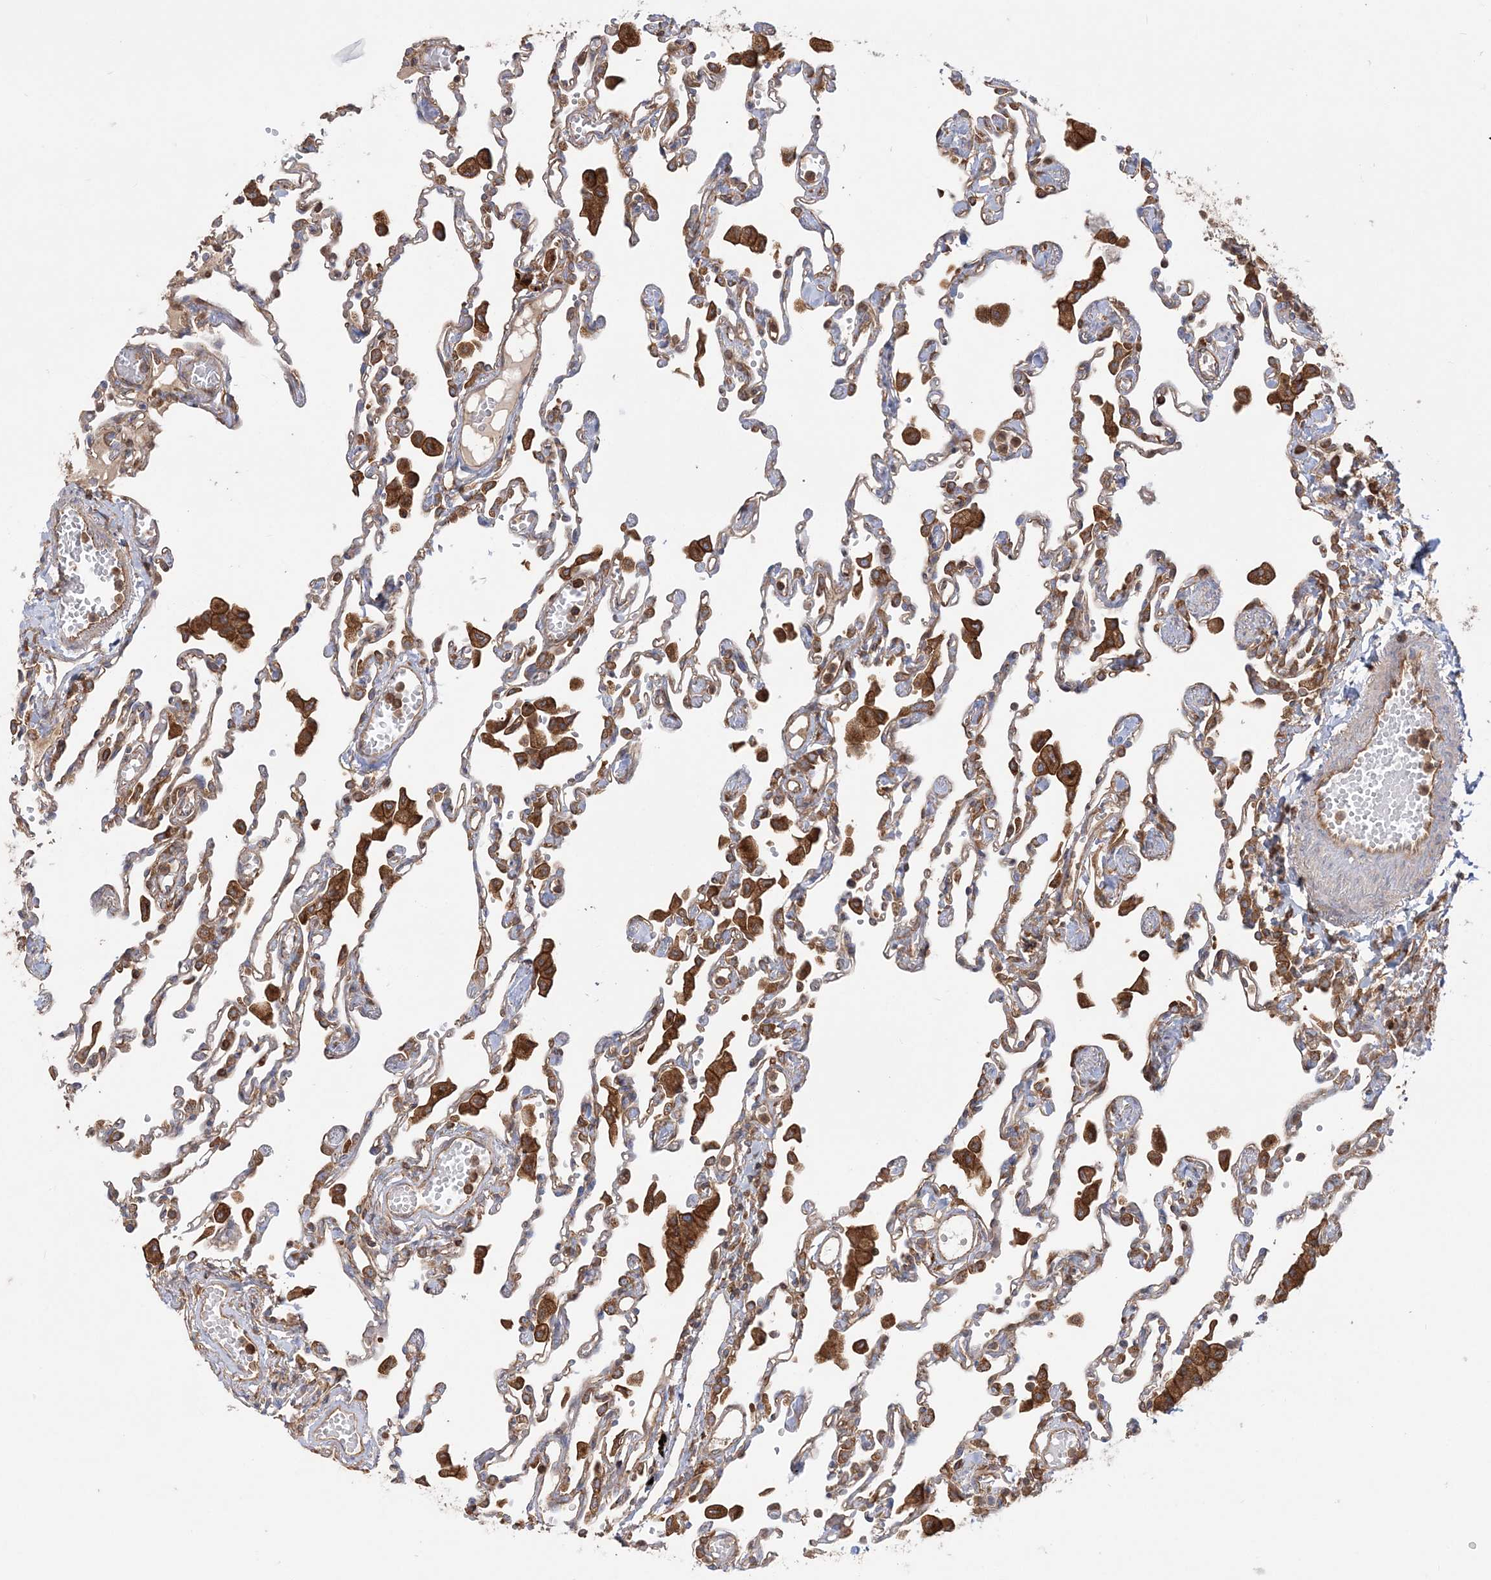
{"staining": {"intensity": "strong", "quantity": "<25%", "location": "cytoplasmic/membranous"}, "tissue": "lung", "cell_type": "Alveolar cells", "image_type": "normal", "snomed": [{"axis": "morphology", "description": "Normal tissue, NOS"}, {"axis": "topography", "description": "Bronchus"}, {"axis": "topography", "description": "Lung"}], "caption": "Immunohistochemistry (IHC) micrograph of unremarkable human lung stained for a protein (brown), which reveals medium levels of strong cytoplasmic/membranous staining in about <25% of alveolar cells.", "gene": "TBC1D5", "patient": {"sex": "female", "age": 49}}